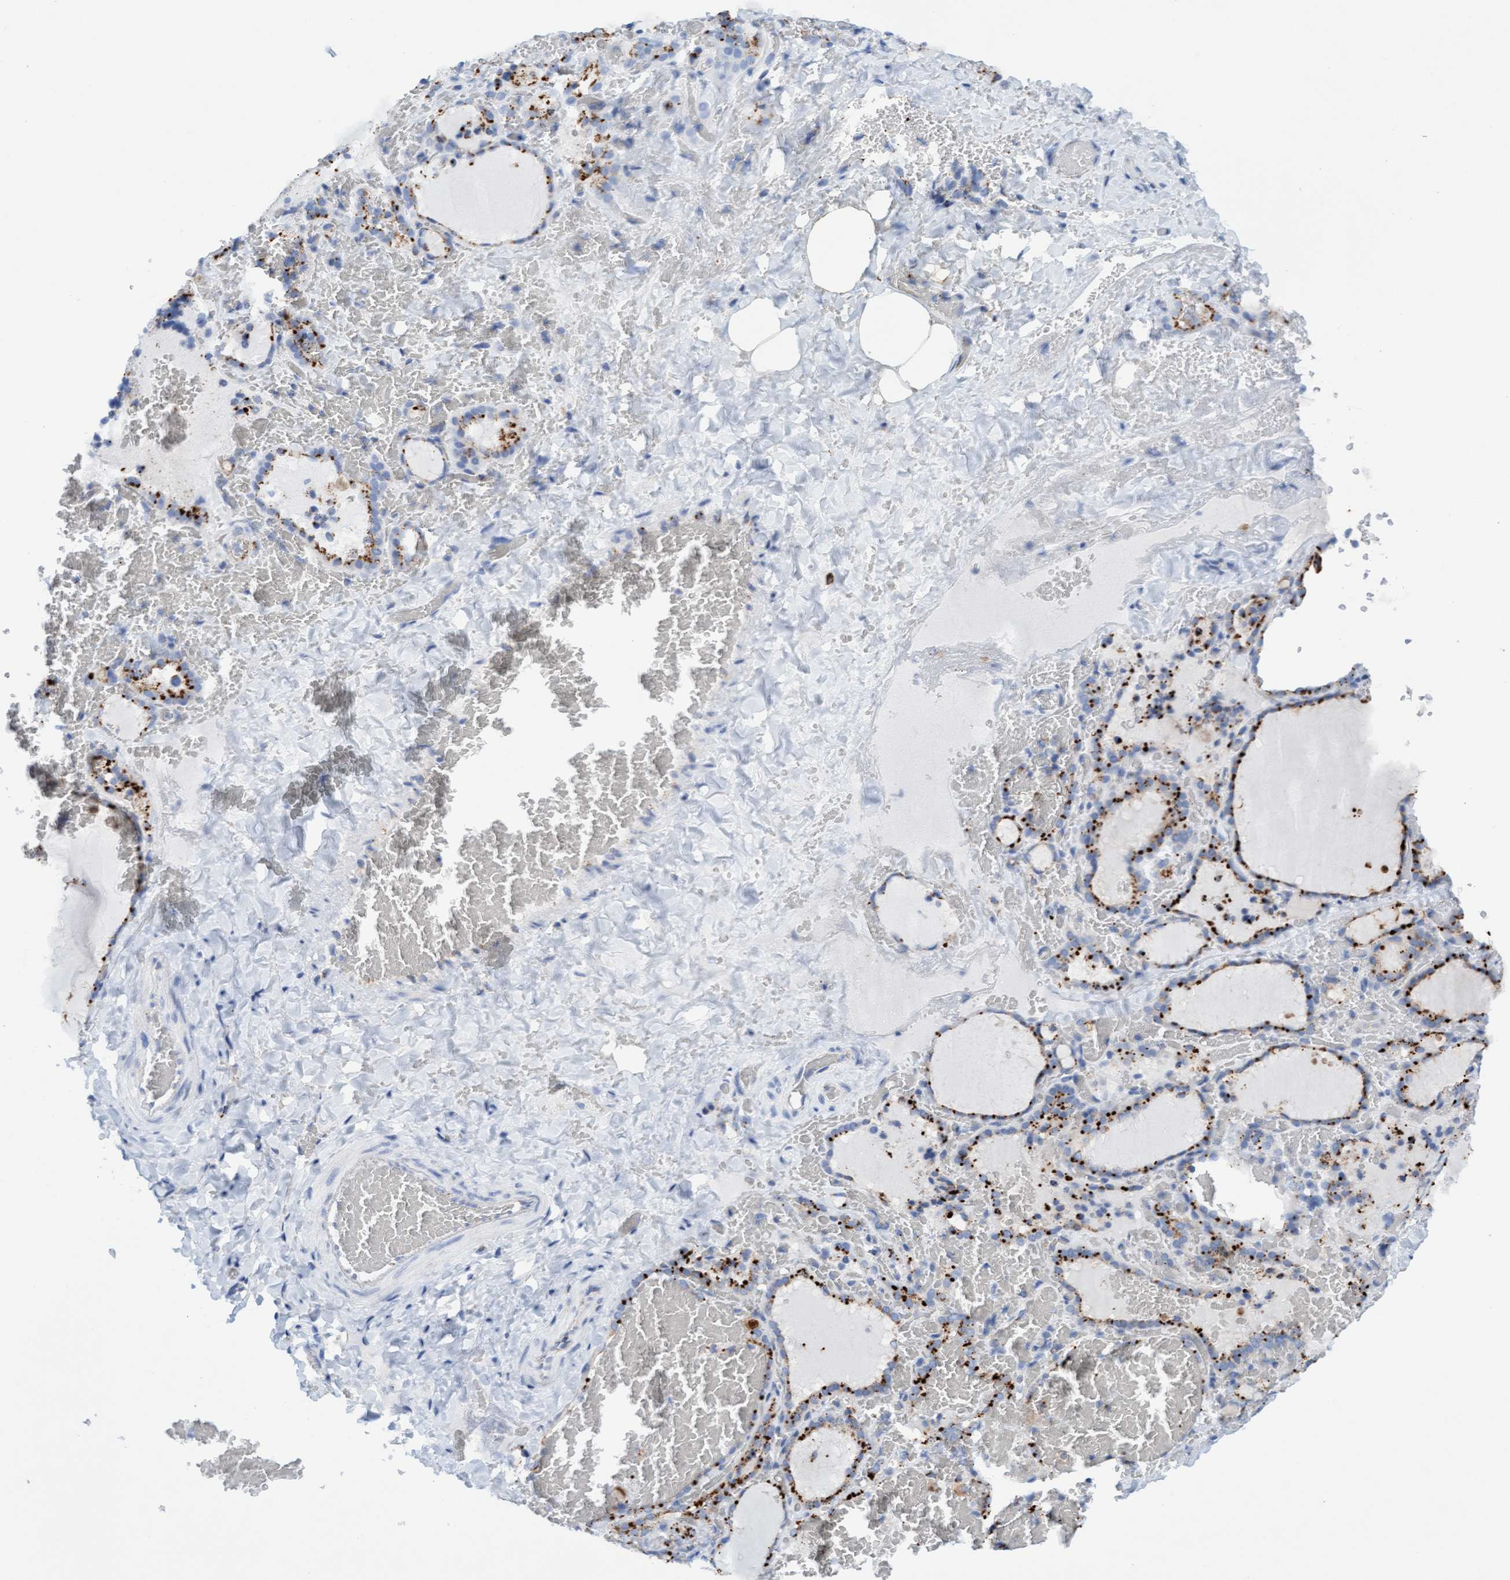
{"staining": {"intensity": "strong", "quantity": ">75%", "location": "cytoplasmic/membranous"}, "tissue": "thyroid gland", "cell_type": "Glandular cells", "image_type": "normal", "snomed": [{"axis": "morphology", "description": "Normal tissue, NOS"}, {"axis": "topography", "description": "Thyroid gland"}], "caption": "Glandular cells reveal high levels of strong cytoplasmic/membranous positivity in about >75% of cells in benign human thyroid gland. The staining was performed using DAB (3,3'-diaminobenzidine), with brown indicating positive protein expression. Nuclei are stained blue with hematoxylin.", "gene": "SGSH", "patient": {"sex": "female", "age": 22}}